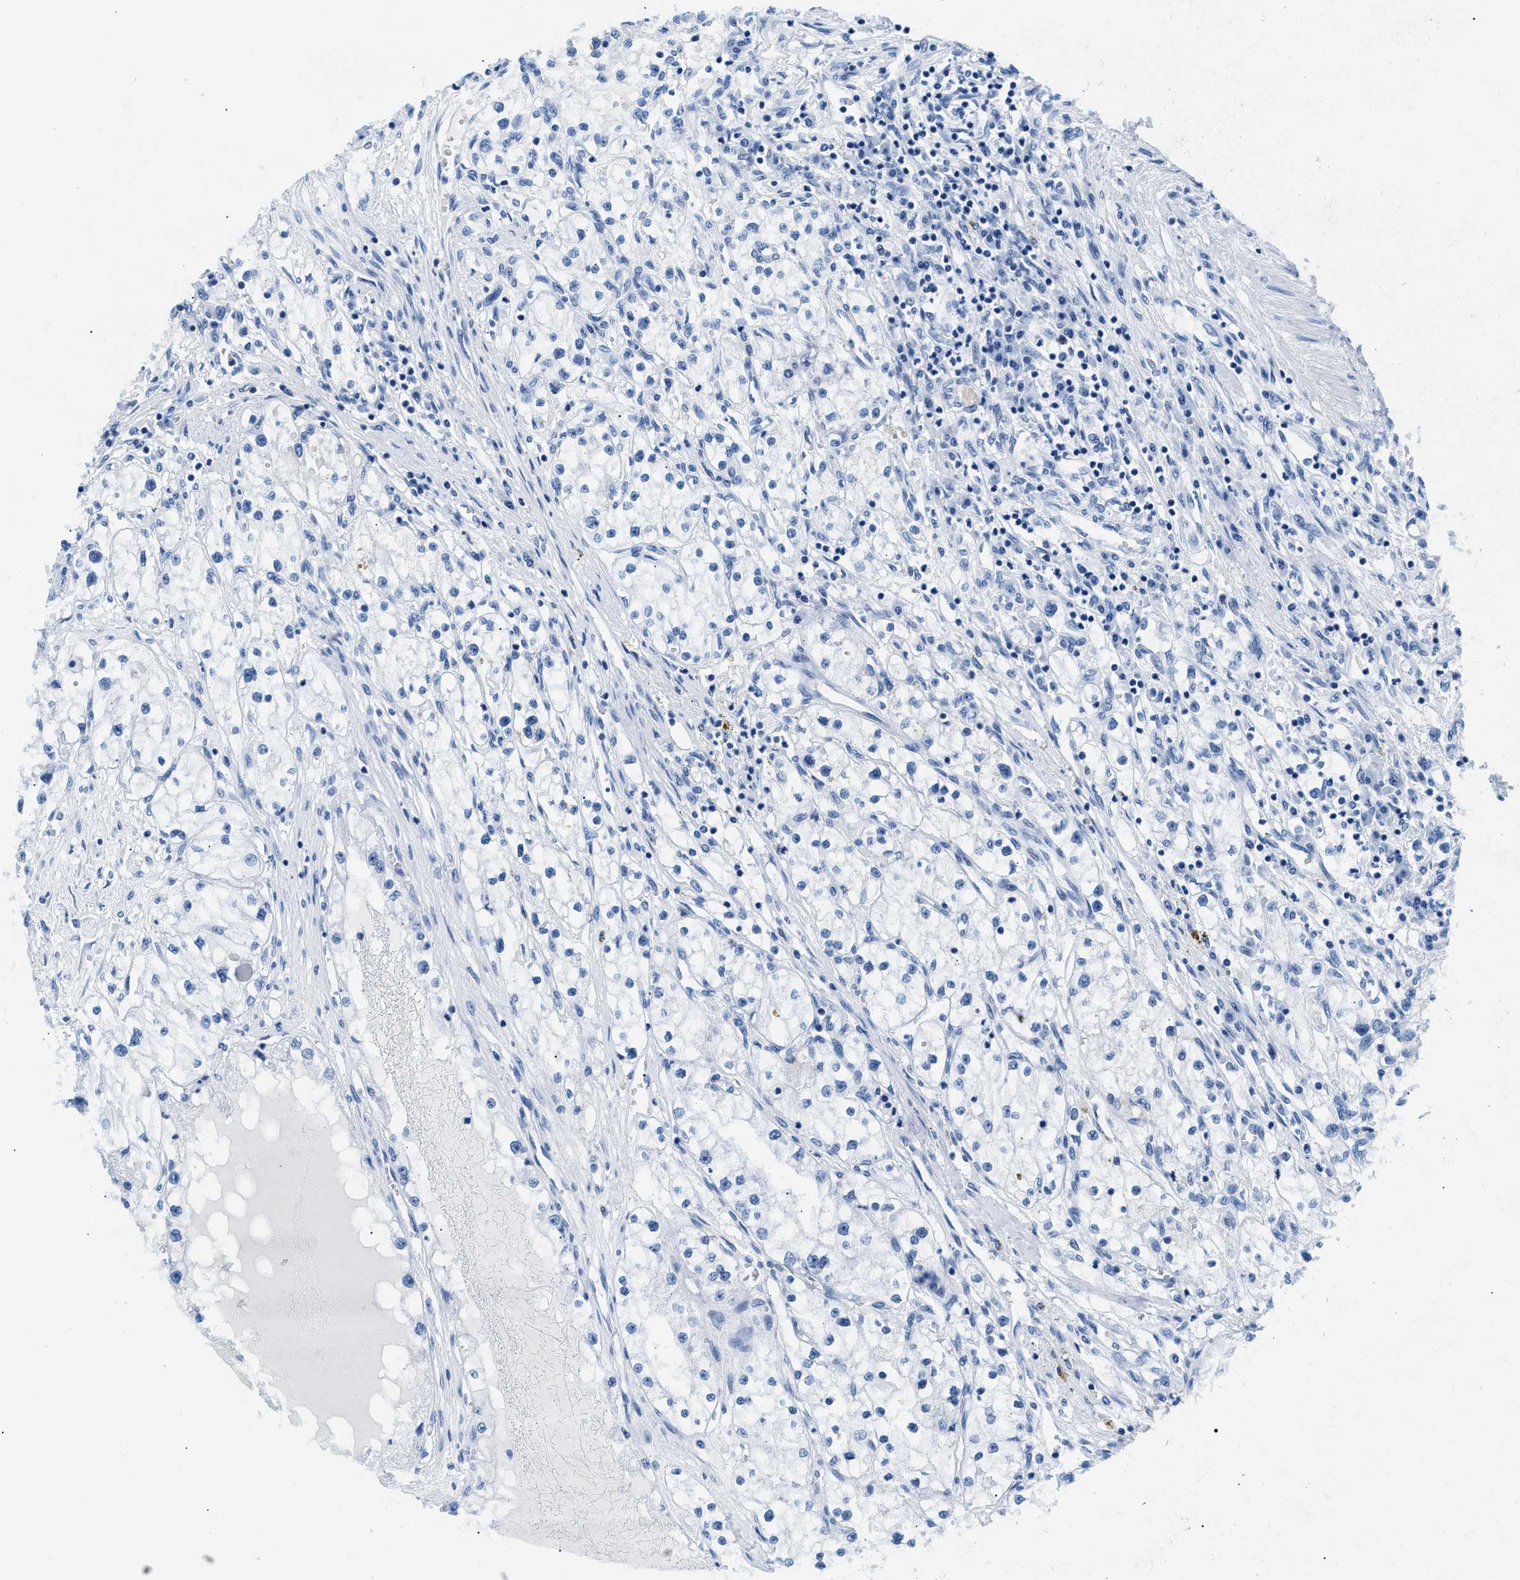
{"staining": {"intensity": "negative", "quantity": "none", "location": "none"}, "tissue": "renal cancer", "cell_type": "Tumor cells", "image_type": "cancer", "snomed": [{"axis": "morphology", "description": "Adenocarcinoma, NOS"}, {"axis": "topography", "description": "Kidney"}], "caption": "The histopathology image demonstrates no significant staining in tumor cells of renal cancer.", "gene": "CPS1", "patient": {"sex": "male", "age": 68}}